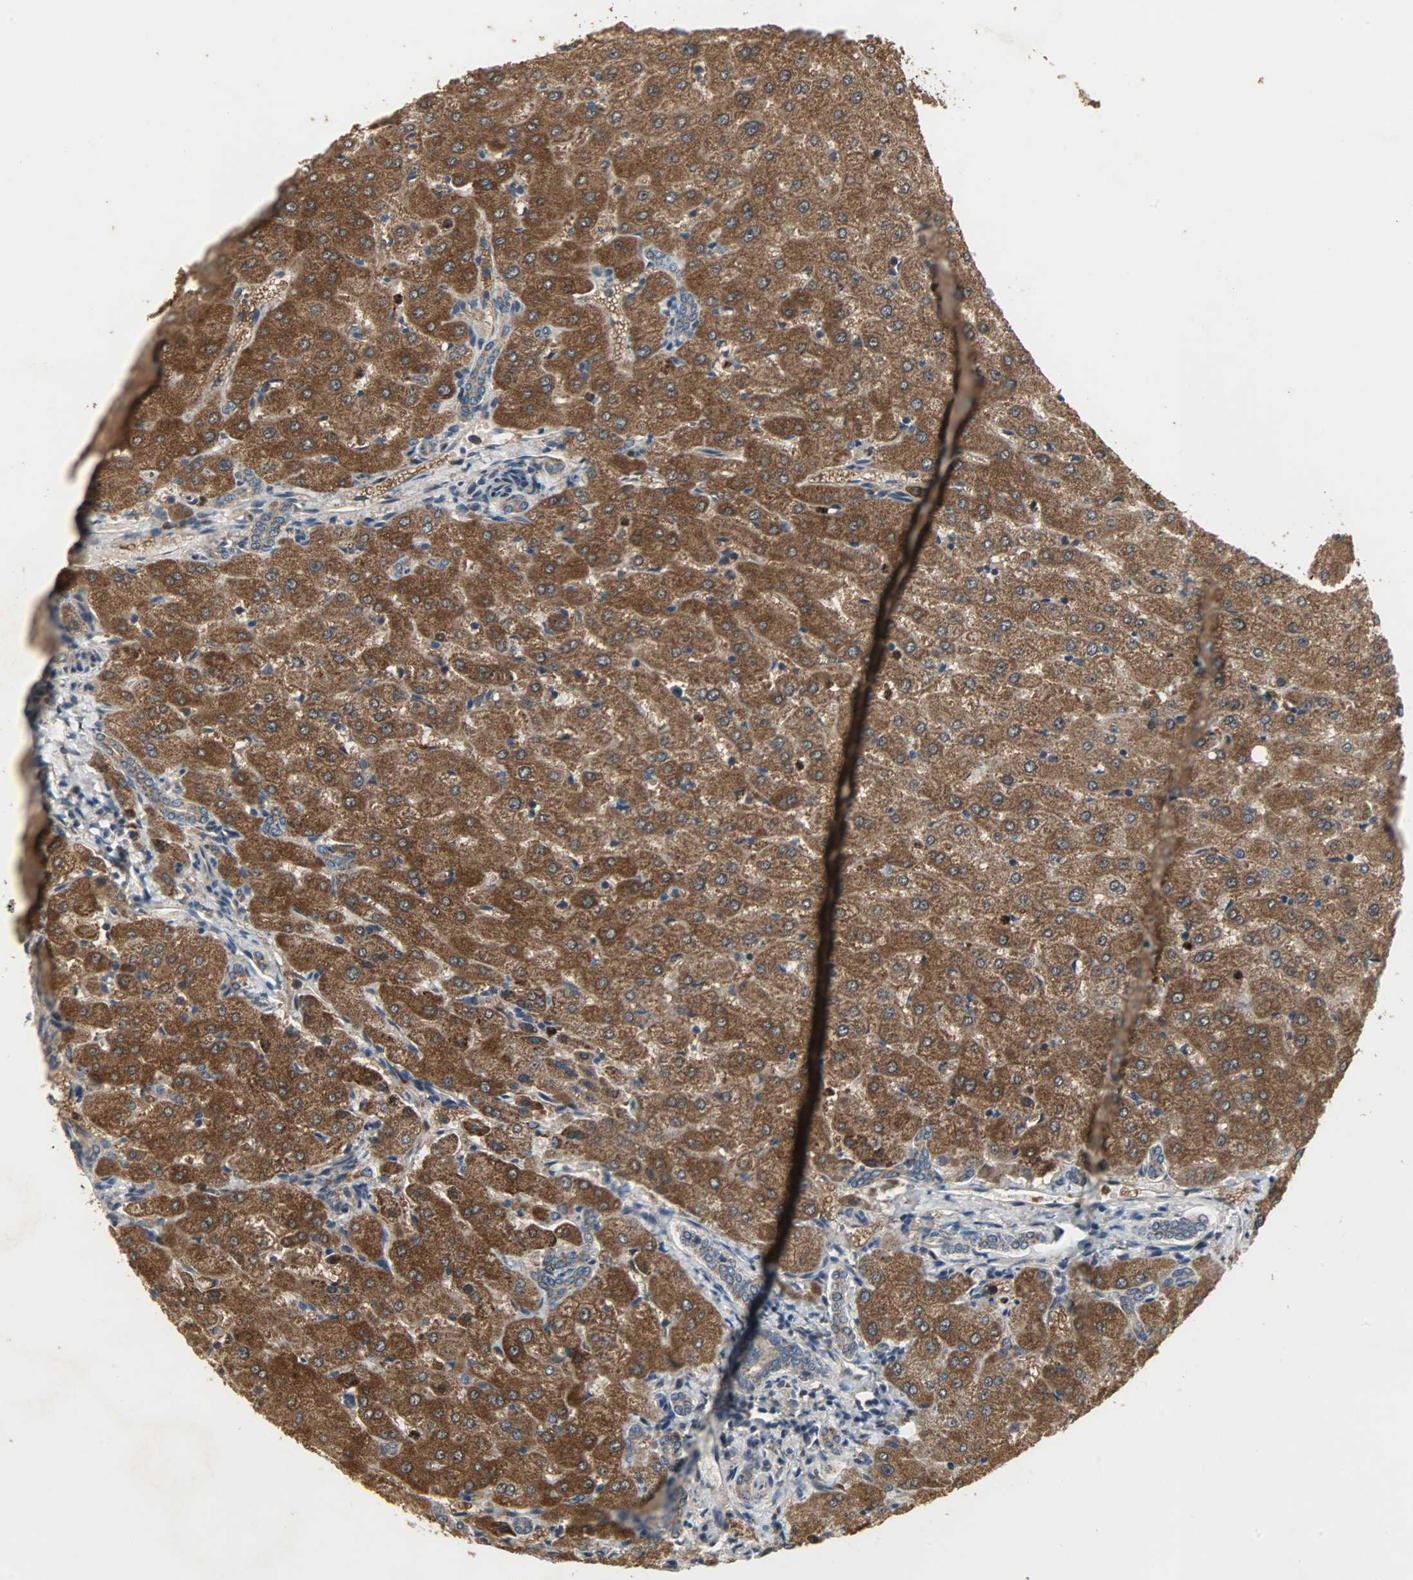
{"staining": {"intensity": "moderate", "quantity": ">75%", "location": "cytoplasmic/membranous"}, "tissue": "liver", "cell_type": "Cholangiocytes", "image_type": "normal", "snomed": [{"axis": "morphology", "description": "Normal tissue, NOS"}, {"axis": "morphology", "description": "Fibrosis, NOS"}, {"axis": "topography", "description": "Liver"}], "caption": "High-magnification brightfield microscopy of unremarkable liver stained with DAB (3,3'-diaminobenzidine) (brown) and counterstained with hematoxylin (blue). cholangiocytes exhibit moderate cytoplasmic/membranous staining is identified in about>75% of cells. (Stains: DAB in brown, nuclei in blue, Microscopy: brightfield microscopy at high magnification).", "gene": "AMT", "patient": {"sex": "female", "age": 29}}